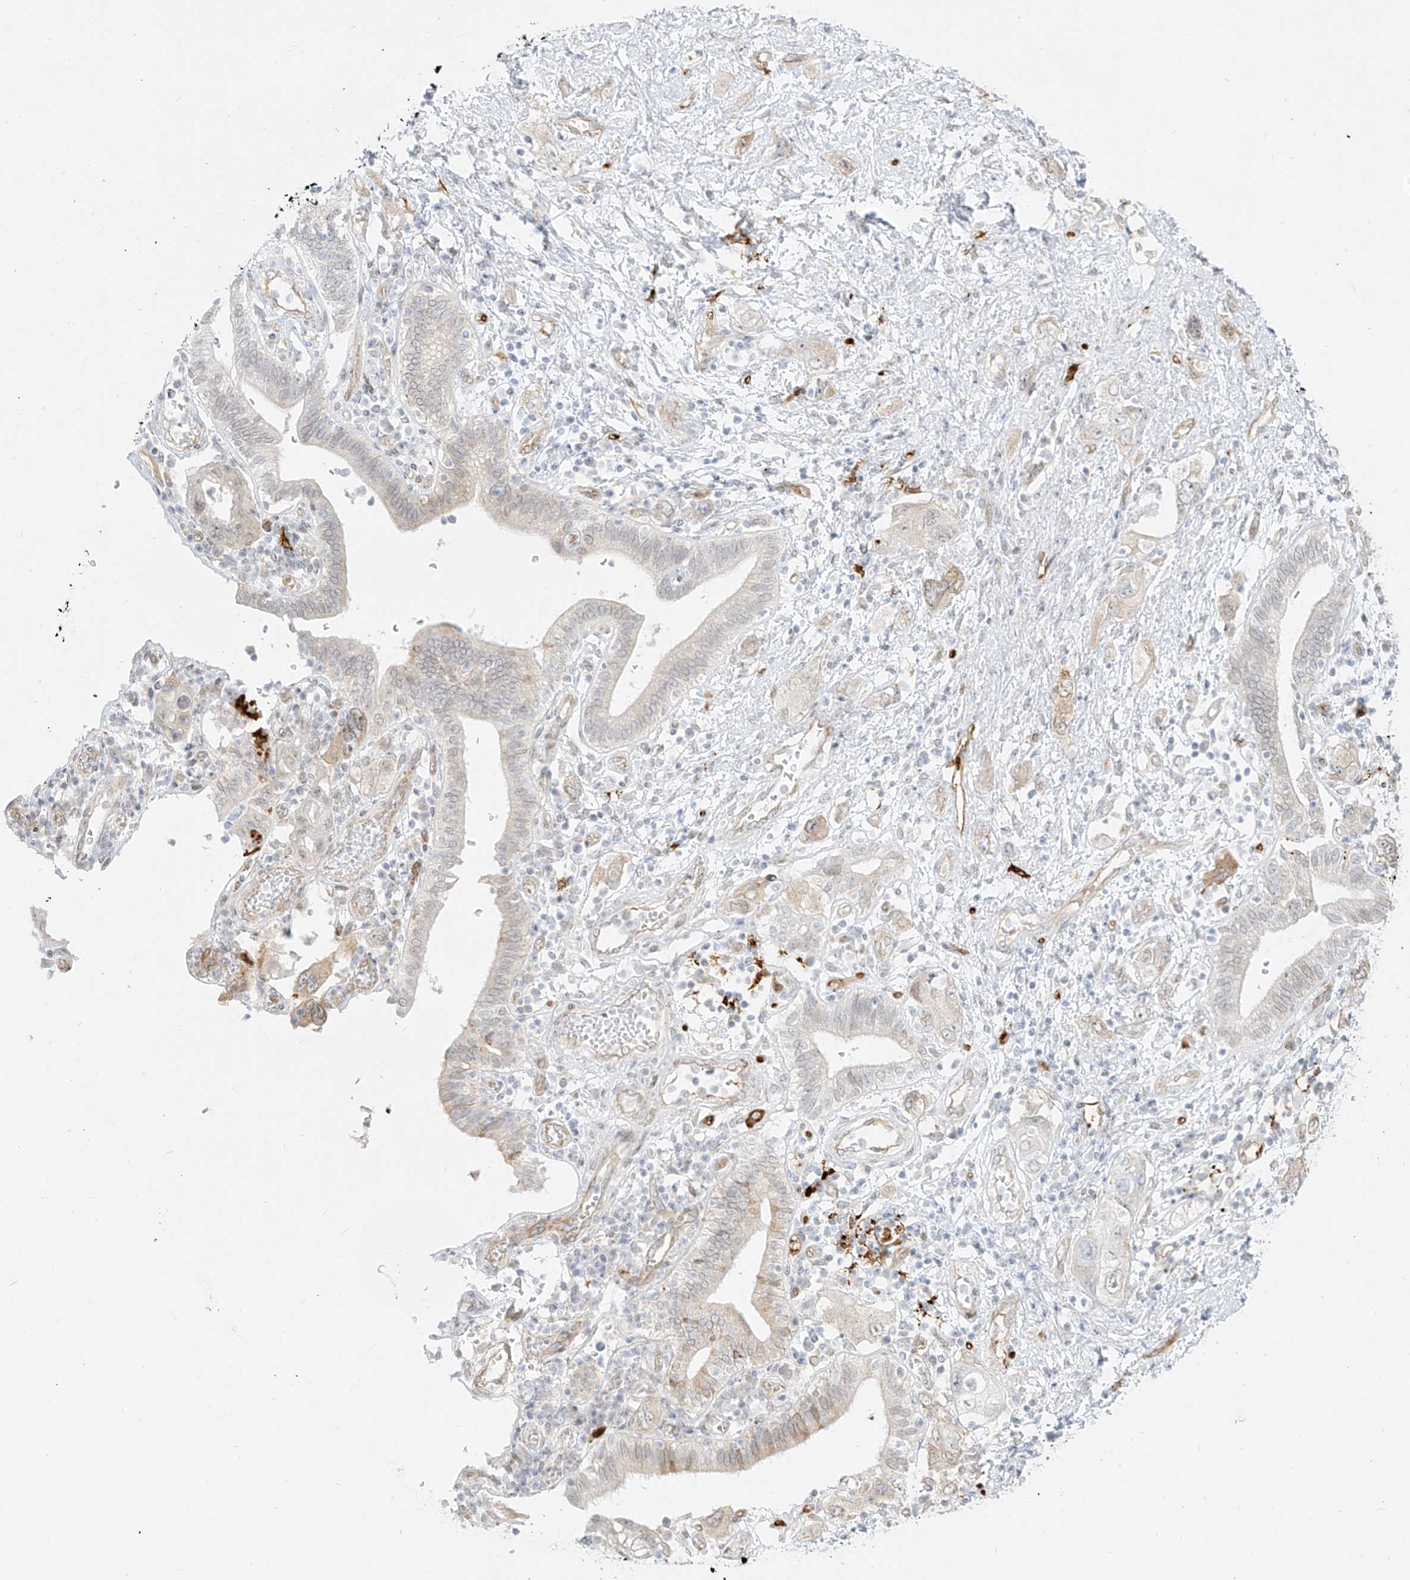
{"staining": {"intensity": "weak", "quantity": "<25%", "location": "cytoplasmic/membranous"}, "tissue": "pancreatic cancer", "cell_type": "Tumor cells", "image_type": "cancer", "snomed": [{"axis": "morphology", "description": "Adenocarcinoma, NOS"}, {"axis": "topography", "description": "Pancreas"}], "caption": "Histopathology image shows no protein expression in tumor cells of pancreatic adenocarcinoma tissue.", "gene": "NHSL1", "patient": {"sex": "female", "age": 73}}